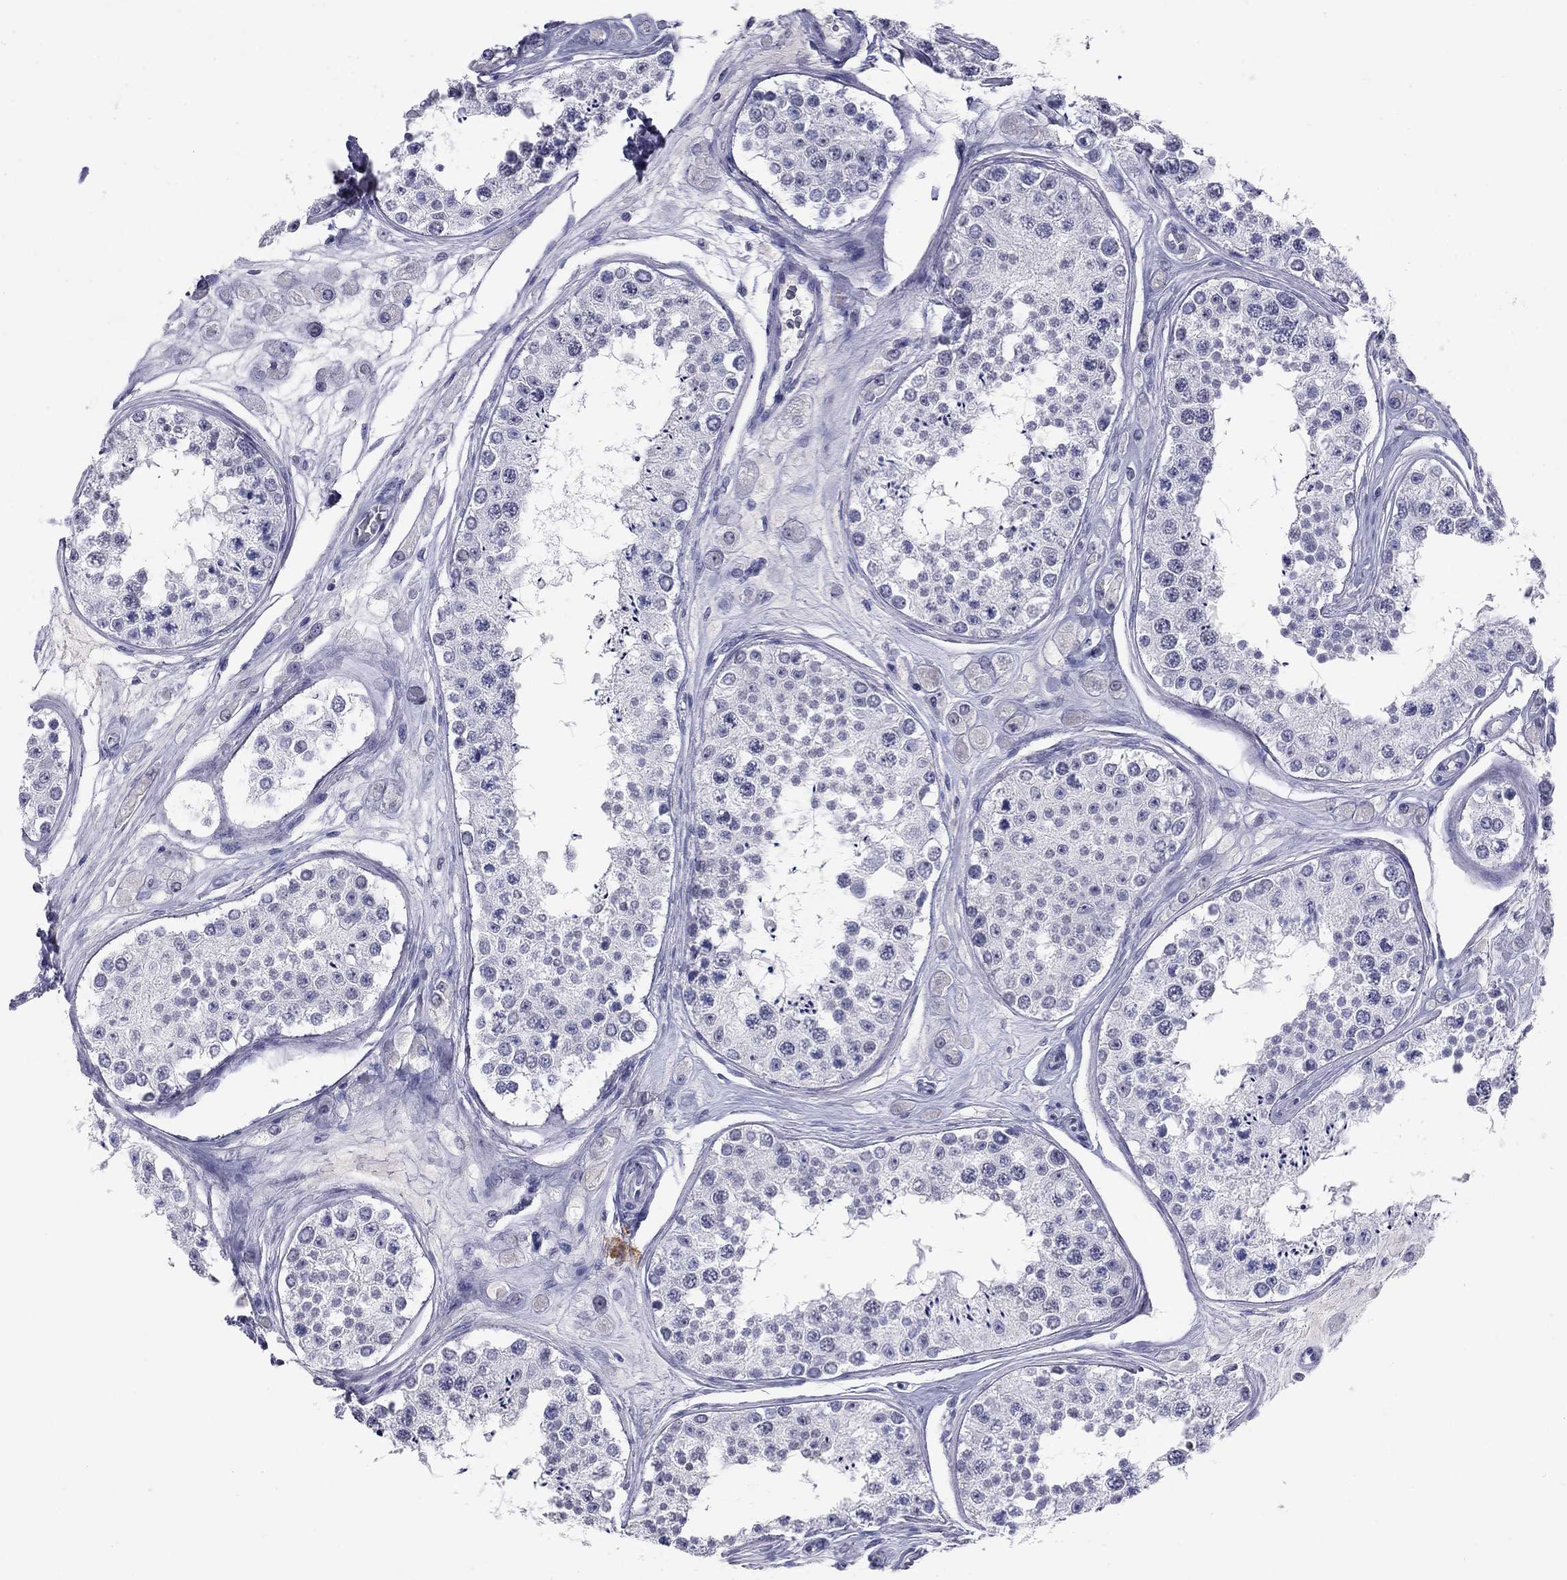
{"staining": {"intensity": "negative", "quantity": "none", "location": "none"}, "tissue": "testis", "cell_type": "Cells in seminiferous ducts", "image_type": "normal", "snomed": [{"axis": "morphology", "description": "Normal tissue, NOS"}, {"axis": "topography", "description": "Testis"}], "caption": "Image shows no protein expression in cells in seminiferous ducts of benign testis. The staining was performed using DAB (3,3'-diaminobenzidine) to visualize the protein expression in brown, while the nuclei were stained in blue with hematoxylin (Magnification: 20x).", "gene": "KRT75", "patient": {"sex": "male", "age": 25}}